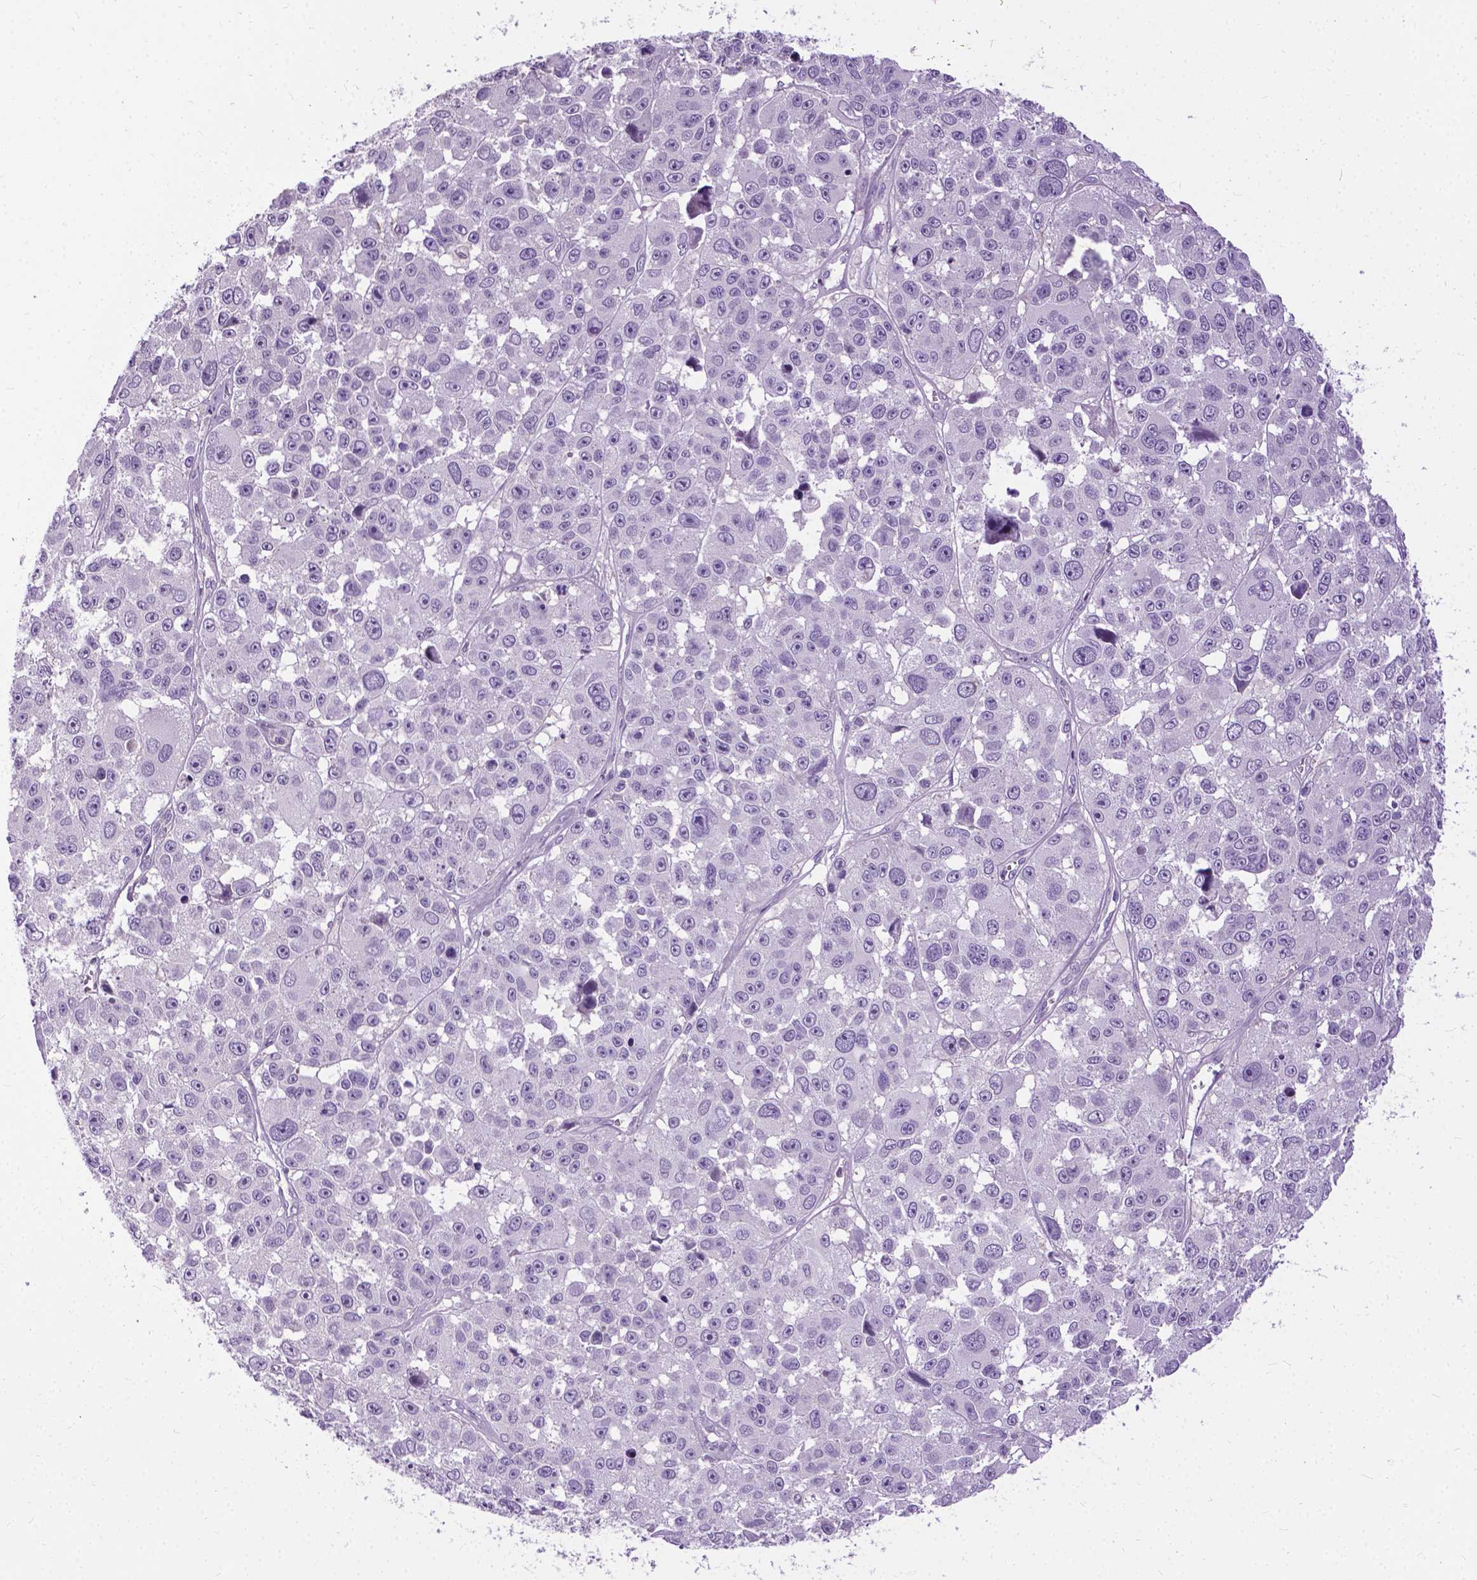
{"staining": {"intensity": "negative", "quantity": "none", "location": "none"}, "tissue": "melanoma", "cell_type": "Tumor cells", "image_type": "cancer", "snomed": [{"axis": "morphology", "description": "Malignant melanoma, NOS"}, {"axis": "topography", "description": "Skin"}], "caption": "The IHC micrograph has no significant staining in tumor cells of melanoma tissue. Brightfield microscopy of immunohistochemistry (IHC) stained with DAB (brown) and hematoxylin (blue), captured at high magnification.", "gene": "JAK3", "patient": {"sex": "female", "age": 66}}